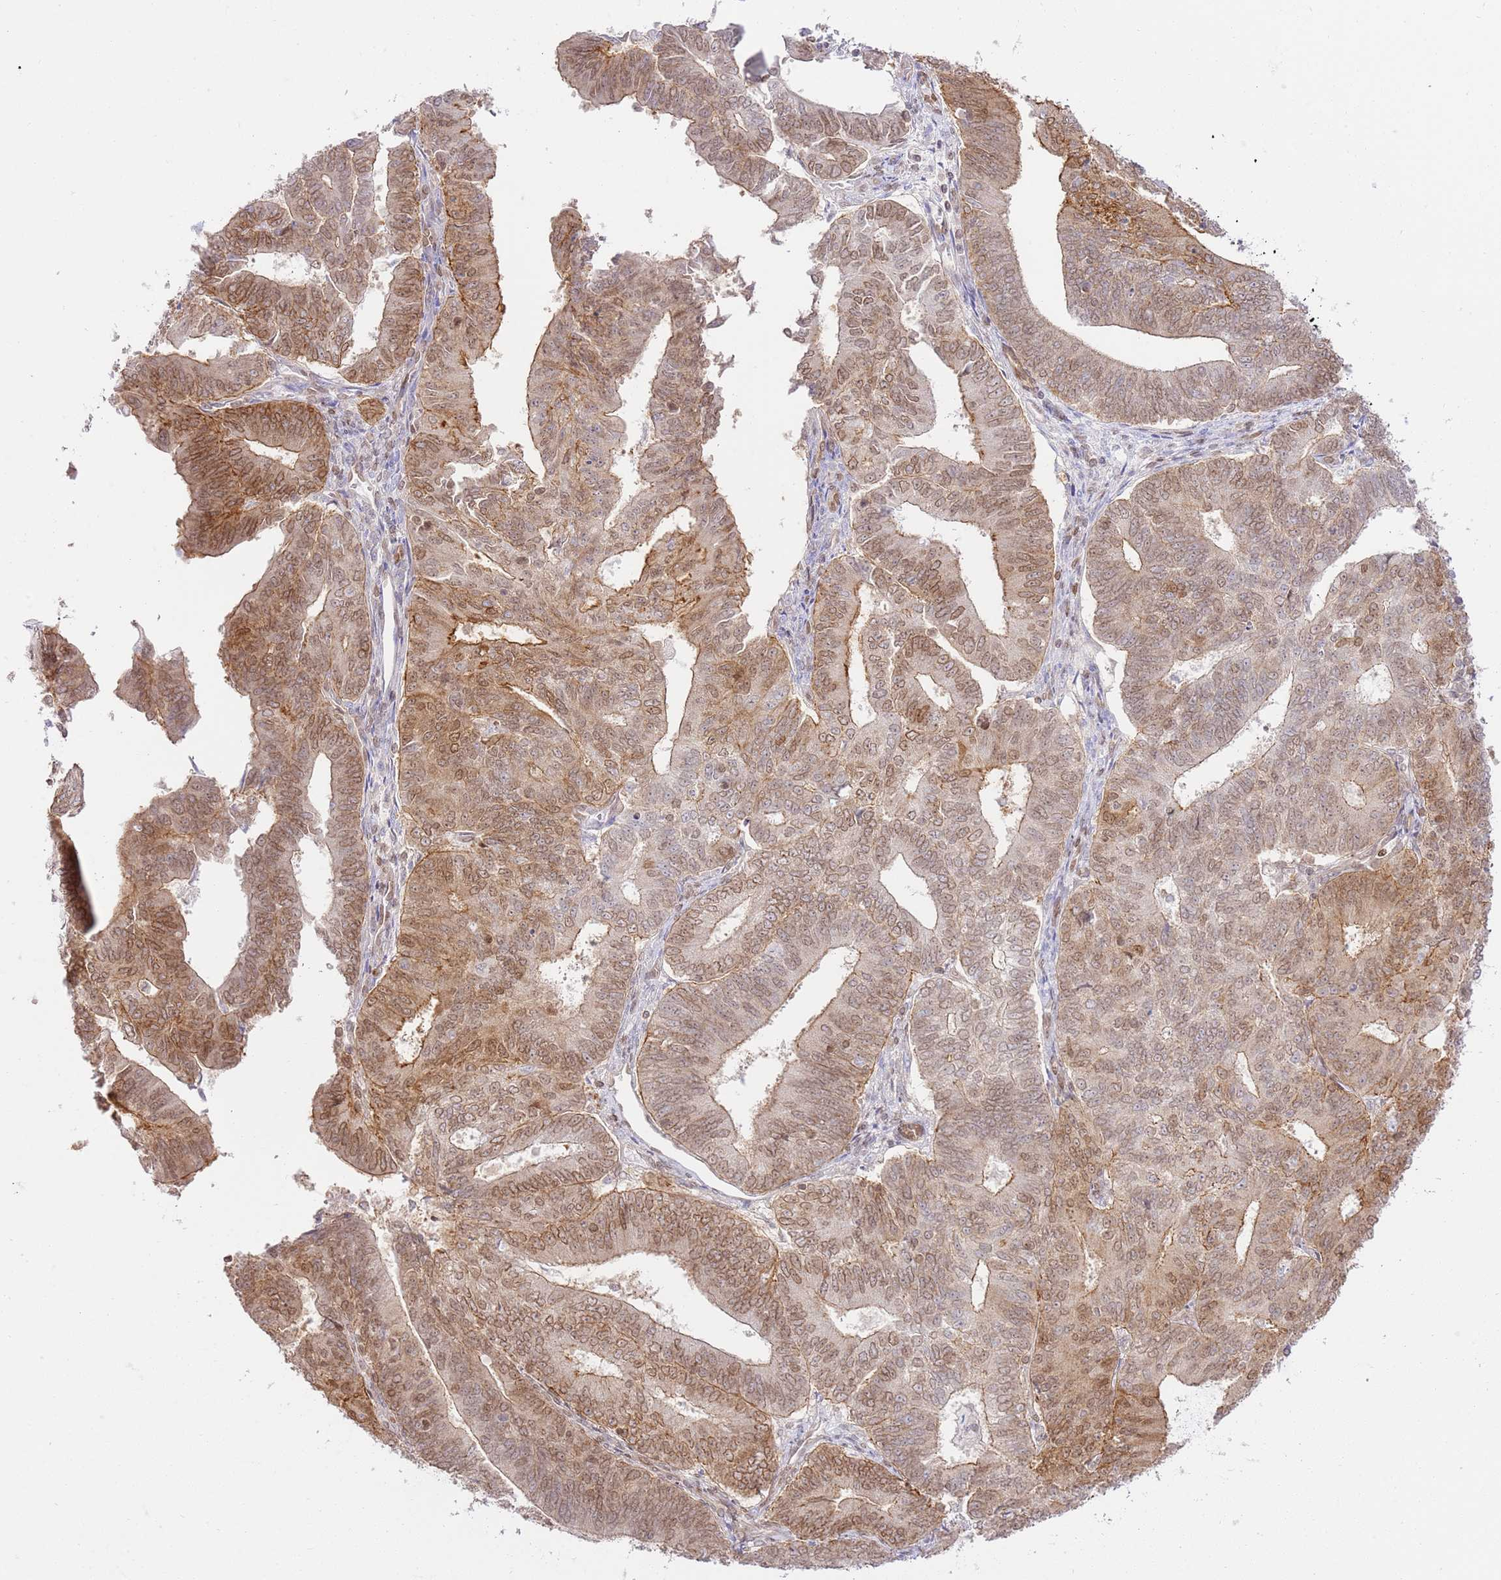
{"staining": {"intensity": "moderate", "quantity": ">75%", "location": "cytoplasmic/membranous,nuclear"}, "tissue": "endometrial cancer", "cell_type": "Tumor cells", "image_type": "cancer", "snomed": [{"axis": "morphology", "description": "Adenocarcinoma, NOS"}, {"axis": "topography", "description": "Endometrium"}], "caption": "A photomicrograph of human endometrial cancer stained for a protein shows moderate cytoplasmic/membranous and nuclear brown staining in tumor cells. (IHC, brightfield microscopy, high magnification).", "gene": "TRIM37", "patient": {"sex": "female", "age": 70}}